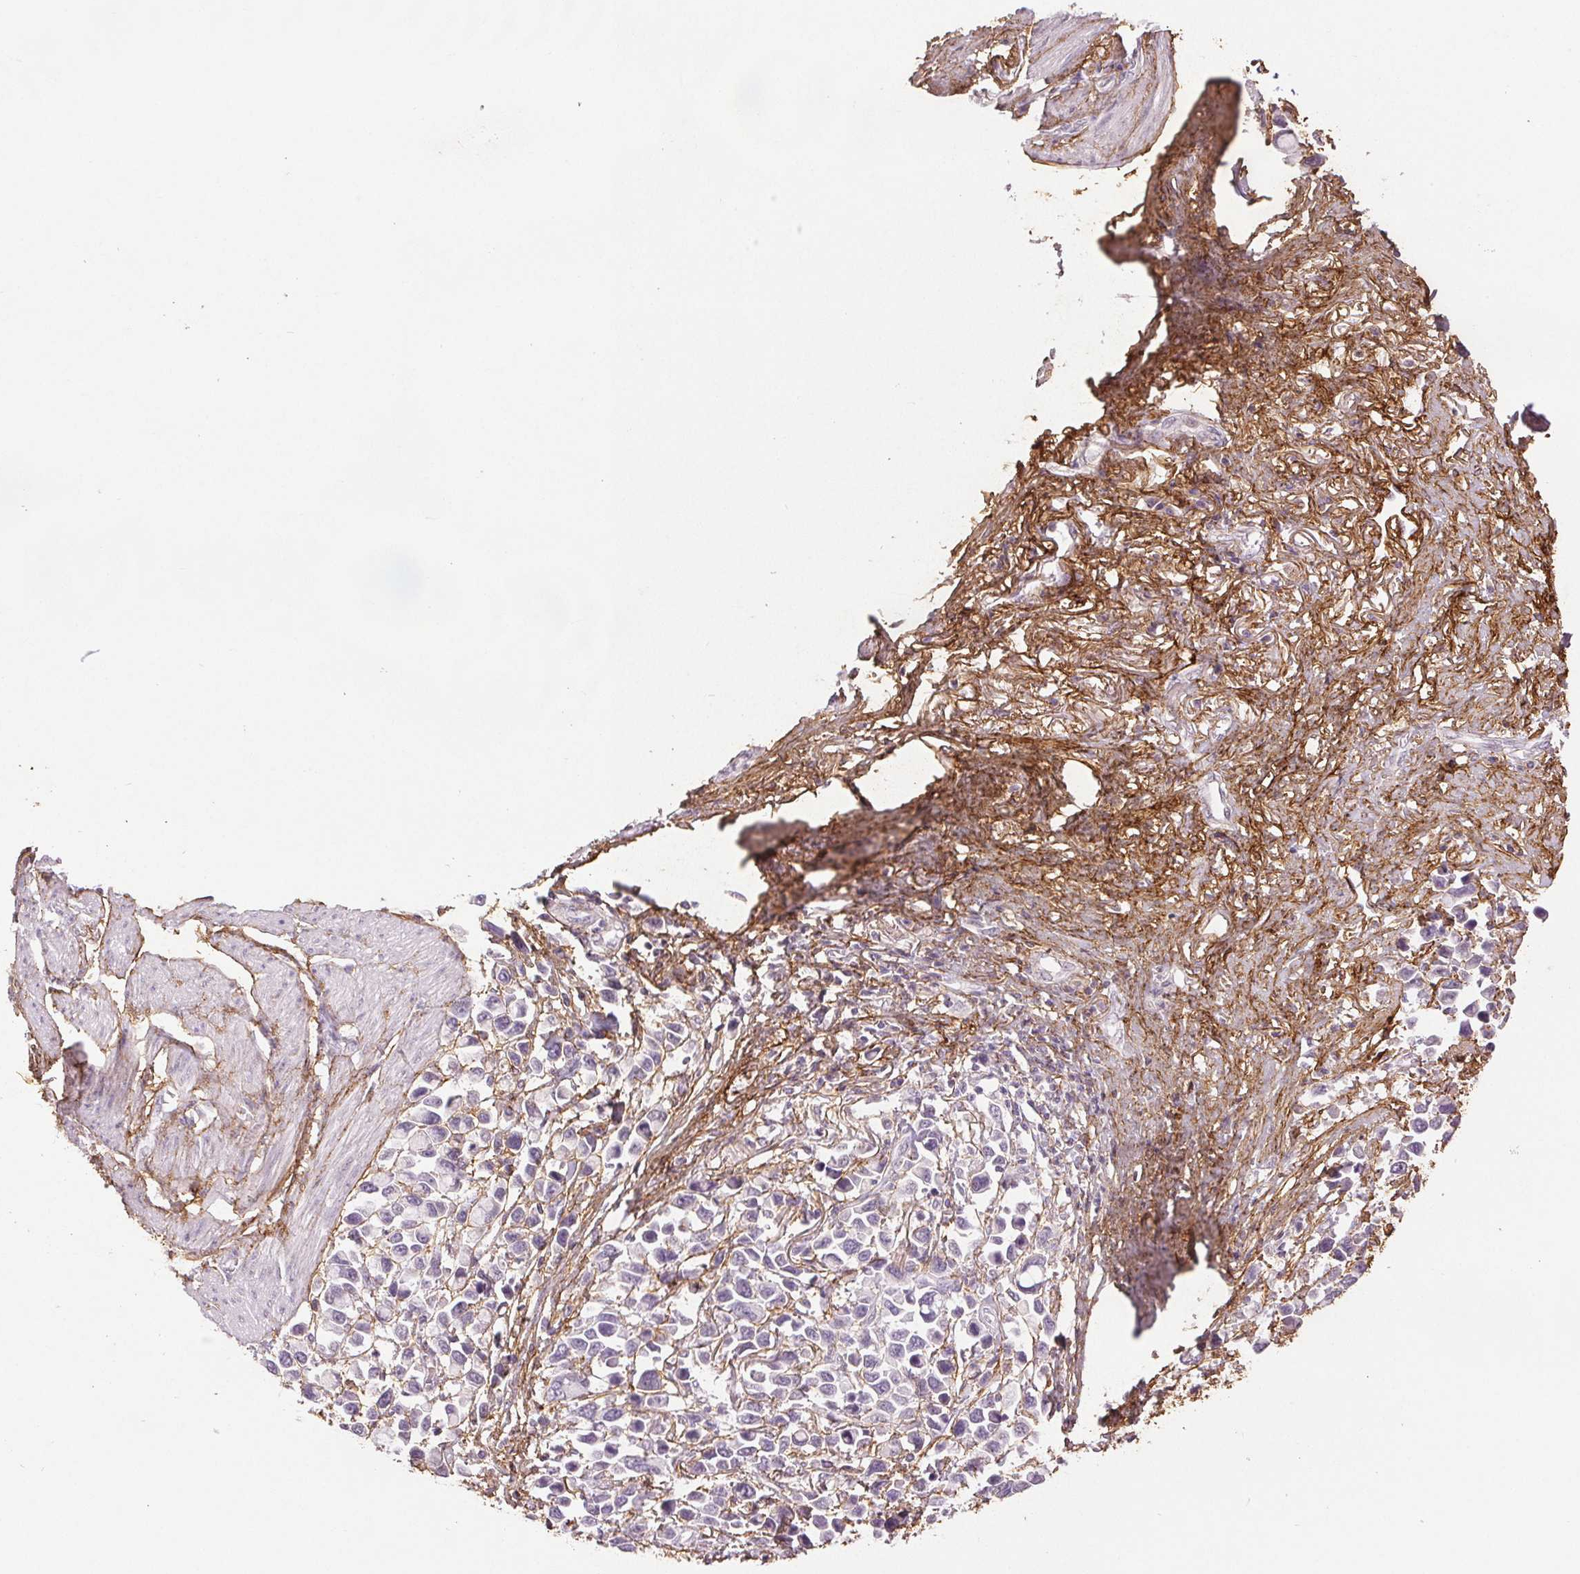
{"staining": {"intensity": "negative", "quantity": "none", "location": "none"}, "tissue": "stomach cancer", "cell_type": "Tumor cells", "image_type": "cancer", "snomed": [{"axis": "morphology", "description": "Adenocarcinoma, NOS"}, {"axis": "topography", "description": "Stomach"}], "caption": "High power microscopy micrograph of an immunohistochemistry (IHC) histopathology image of adenocarcinoma (stomach), revealing no significant positivity in tumor cells. (Brightfield microscopy of DAB (3,3'-diaminobenzidine) immunohistochemistry (IHC) at high magnification).", "gene": "FBN1", "patient": {"sex": "female", "age": 81}}